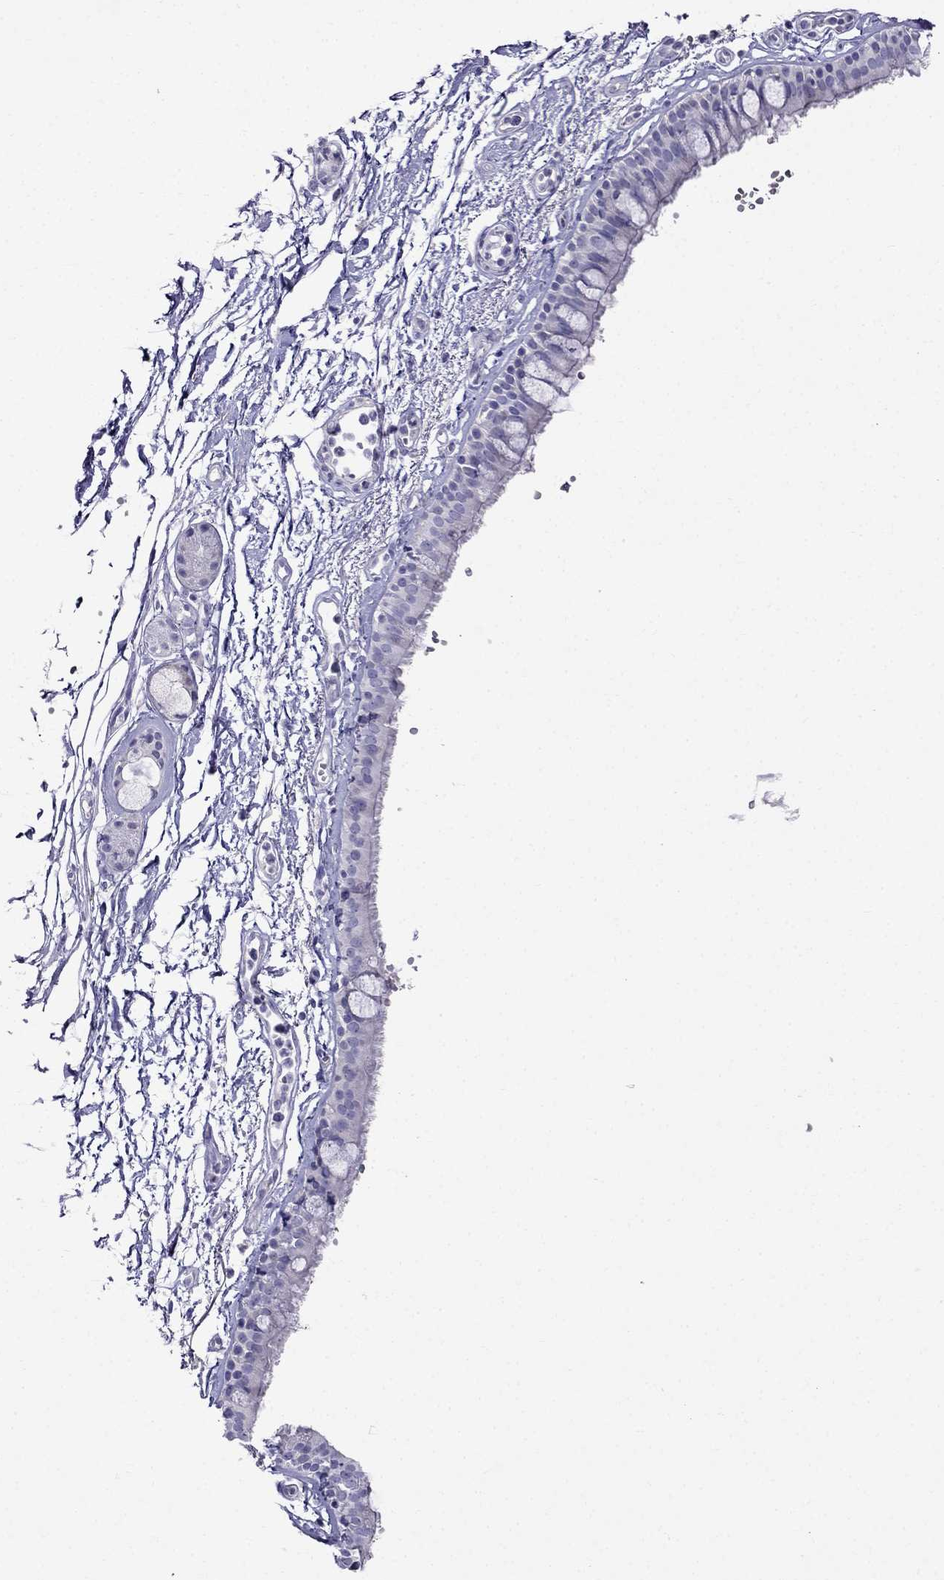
{"staining": {"intensity": "negative", "quantity": "none", "location": "none"}, "tissue": "bronchus", "cell_type": "Respiratory epithelial cells", "image_type": "normal", "snomed": [{"axis": "morphology", "description": "Normal tissue, NOS"}, {"axis": "topography", "description": "Cartilage tissue"}, {"axis": "topography", "description": "Bronchus"}], "caption": "IHC image of unremarkable human bronchus stained for a protein (brown), which reveals no staining in respiratory epithelial cells. (Brightfield microscopy of DAB immunohistochemistry (IHC) at high magnification).", "gene": "PATE1", "patient": {"sex": "male", "age": 66}}